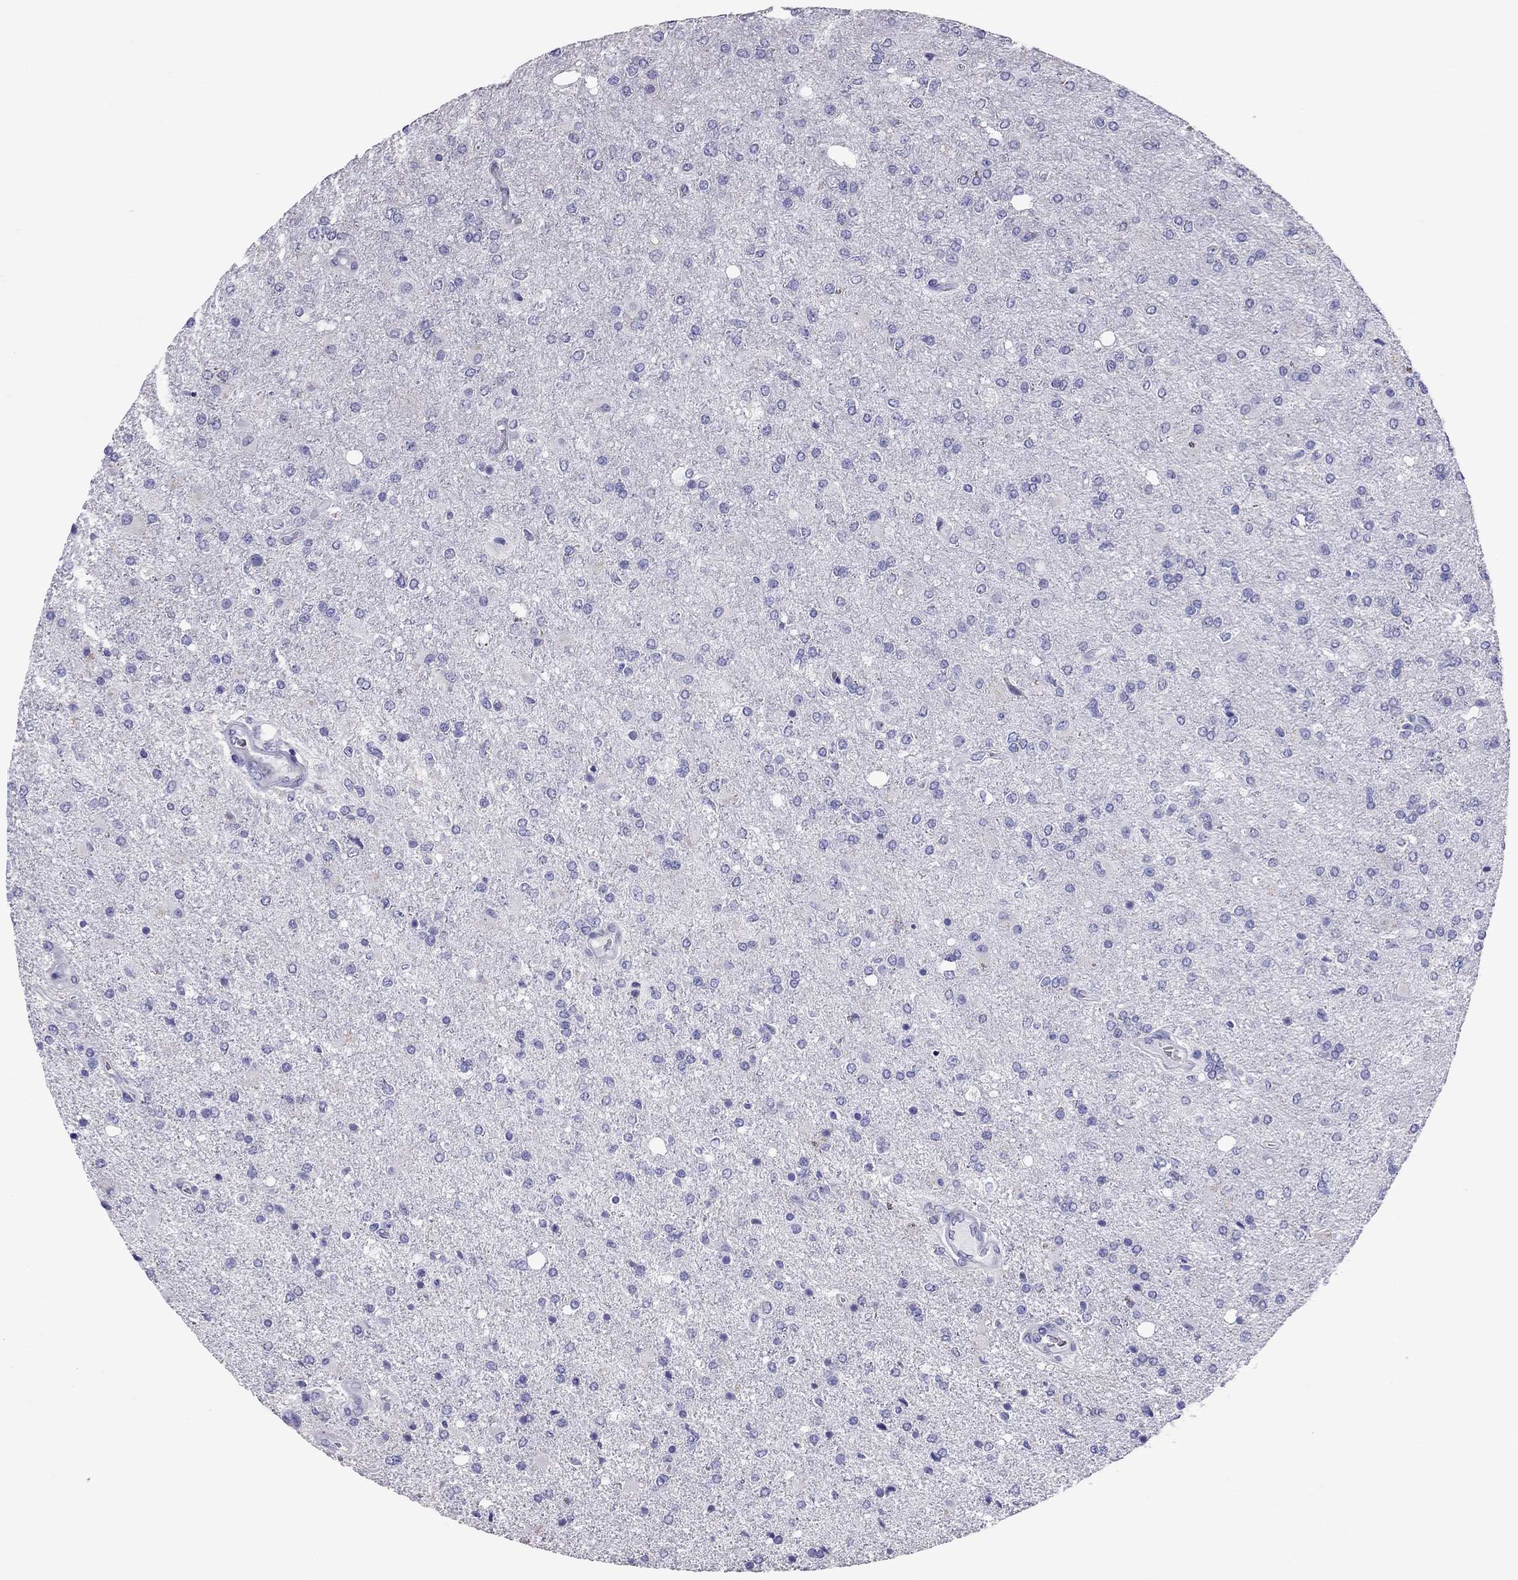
{"staining": {"intensity": "negative", "quantity": "none", "location": "none"}, "tissue": "glioma", "cell_type": "Tumor cells", "image_type": "cancer", "snomed": [{"axis": "morphology", "description": "Glioma, malignant, High grade"}, {"axis": "topography", "description": "Cerebral cortex"}], "caption": "This is an immunohistochemistry (IHC) micrograph of malignant high-grade glioma. There is no expression in tumor cells.", "gene": "TTLL13", "patient": {"sex": "male", "age": 70}}